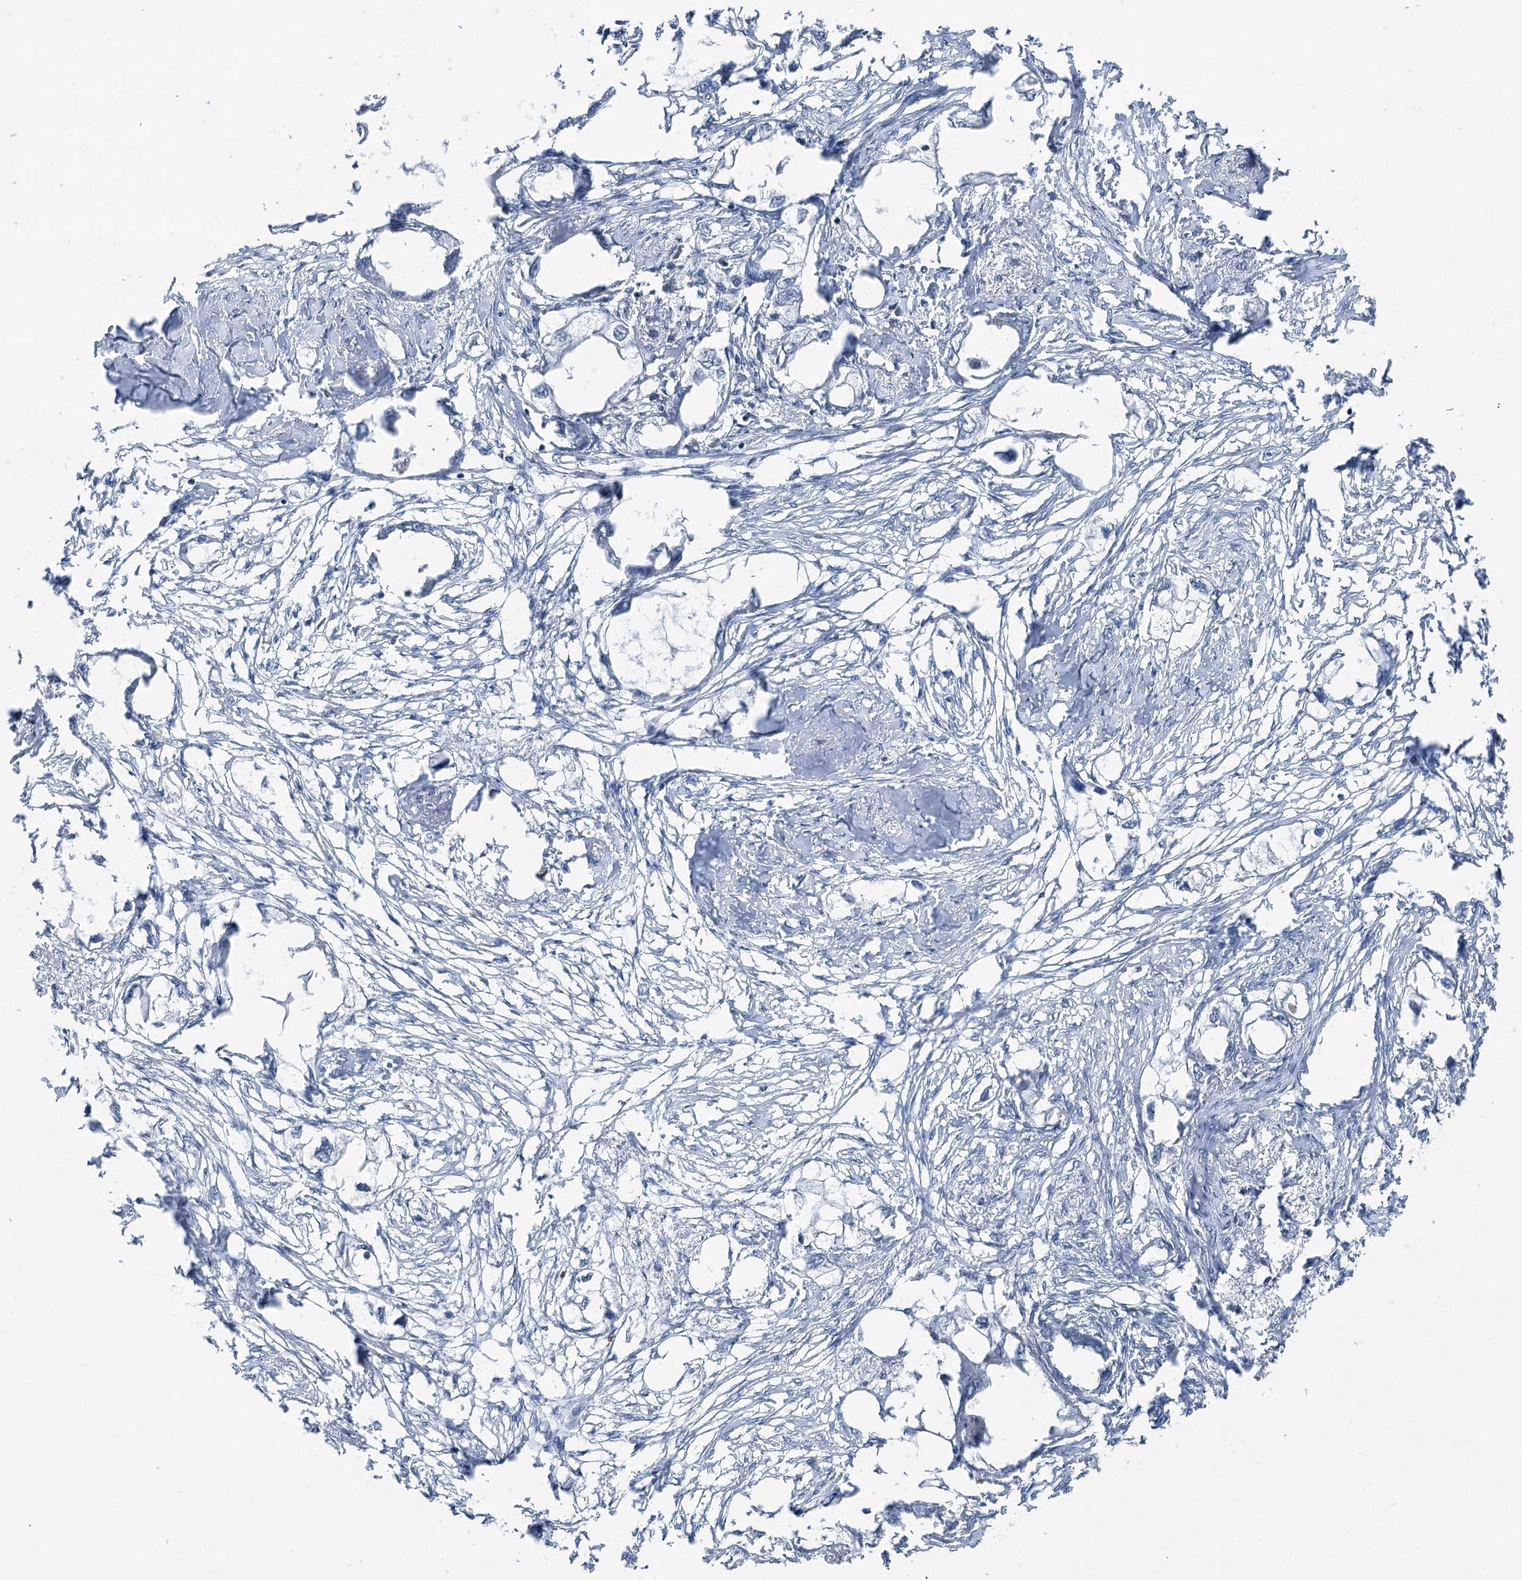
{"staining": {"intensity": "negative", "quantity": "none", "location": "none"}, "tissue": "endometrial cancer", "cell_type": "Tumor cells", "image_type": "cancer", "snomed": [{"axis": "morphology", "description": "Adenocarcinoma, NOS"}, {"axis": "morphology", "description": "Adenocarcinoma, metastatic, NOS"}, {"axis": "topography", "description": "Adipose tissue"}, {"axis": "topography", "description": "Endometrium"}], "caption": "Immunohistochemical staining of endometrial cancer (metastatic adenocarcinoma) demonstrates no significant positivity in tumor cells.", "gene": "STEEP1", "patient": {"sex": "female", "age": 67}}